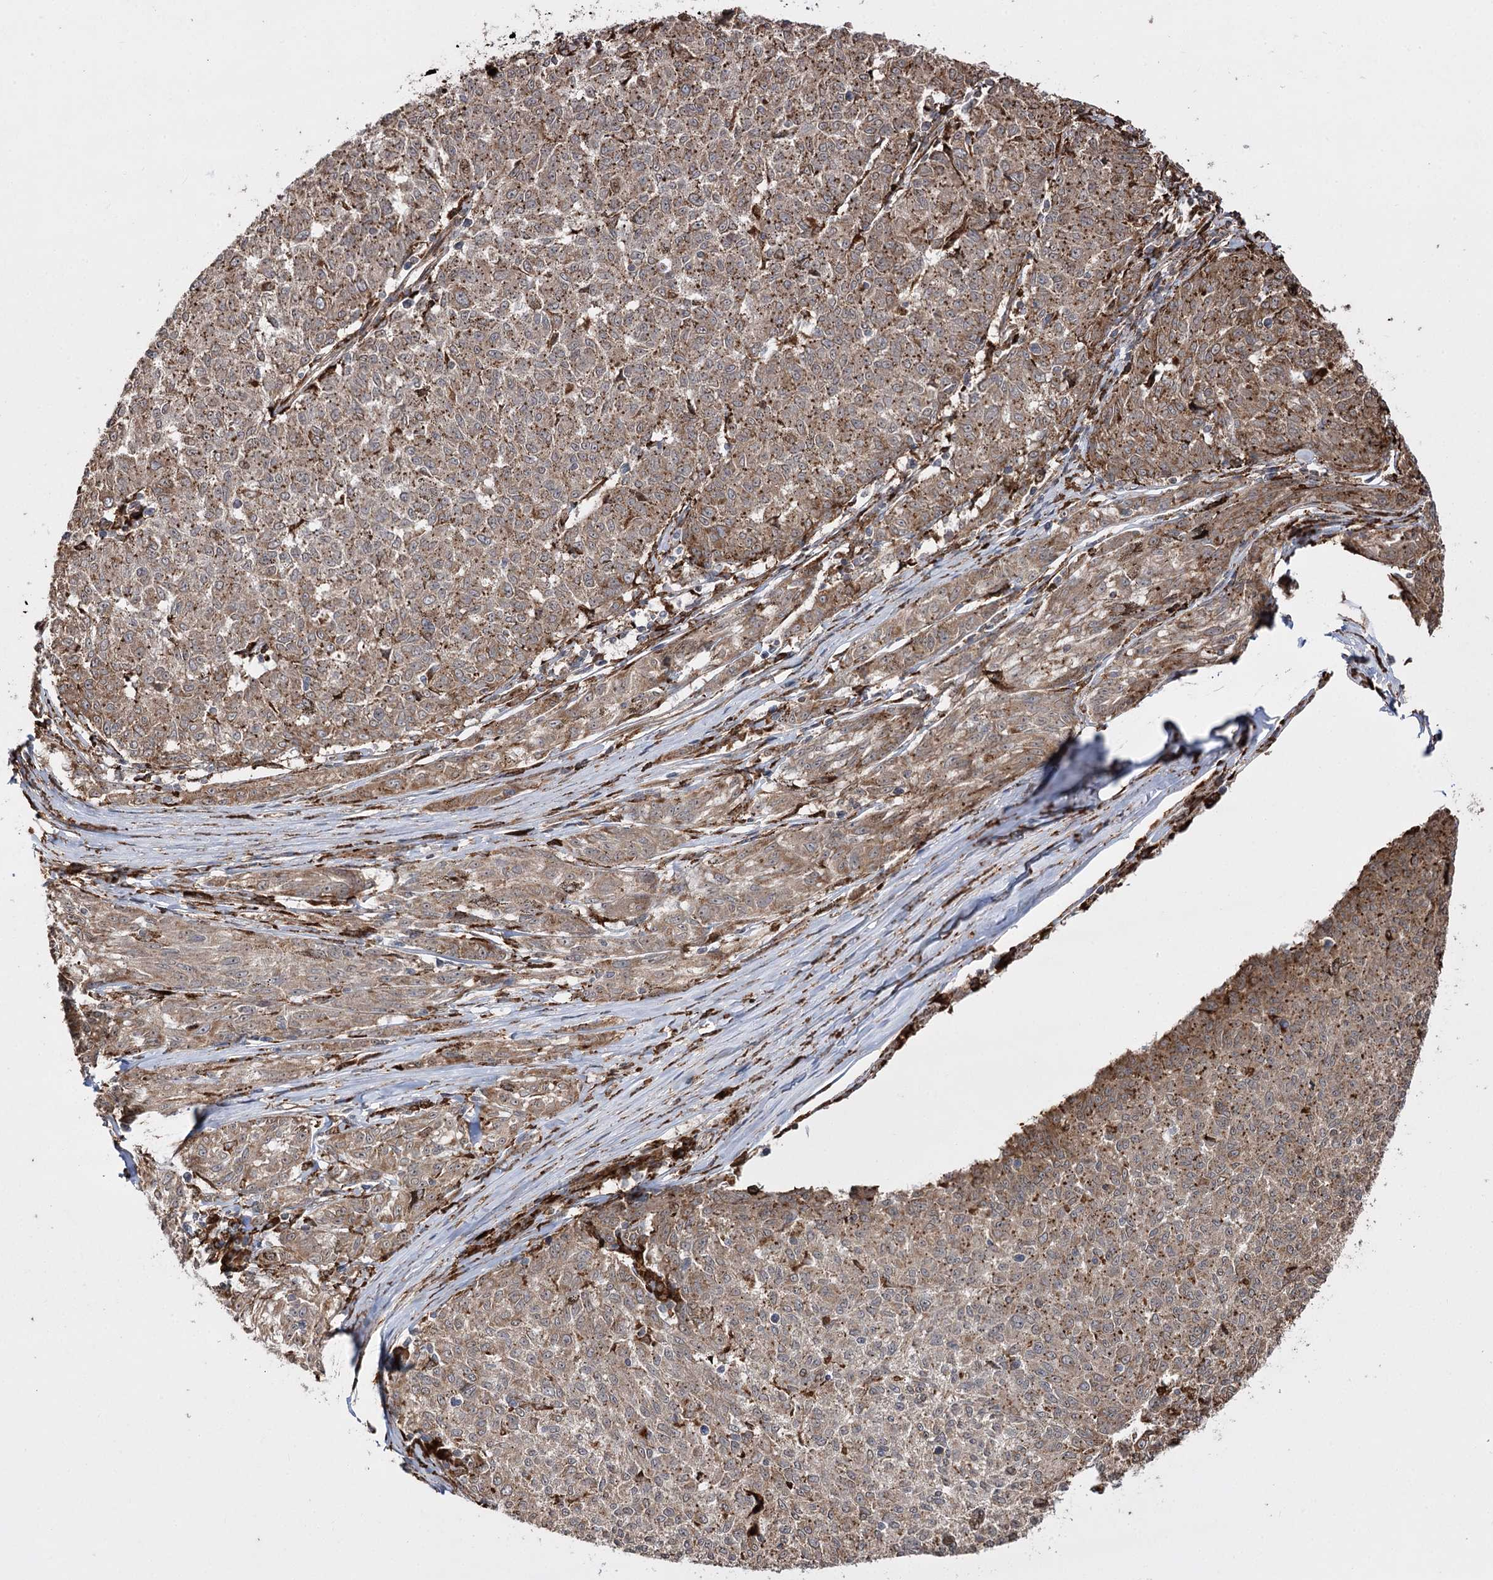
{"staining": {"intensity": "moderate", "quantity": ">75%", "location": "cytoplasmic/membranous"}, "tissue": "melanoma", "cell_type": "Tumor cells", "image_type": "cancer", "snomed": [{"axis": "morphology", "description": "Malignant melanoma, NOS"}, {"axis": "topography", "description": "Skin"}], "caption": "Immunohistochemical staining of melanoma reveals moderate cytoplasmic/membranous protein staining in approximately >75% of tumor cells. (DAB = brown stain, brightfield microscopy at high magnification).", "gene": "FANCL", "patient": {"sex": "female", "age": 72}}